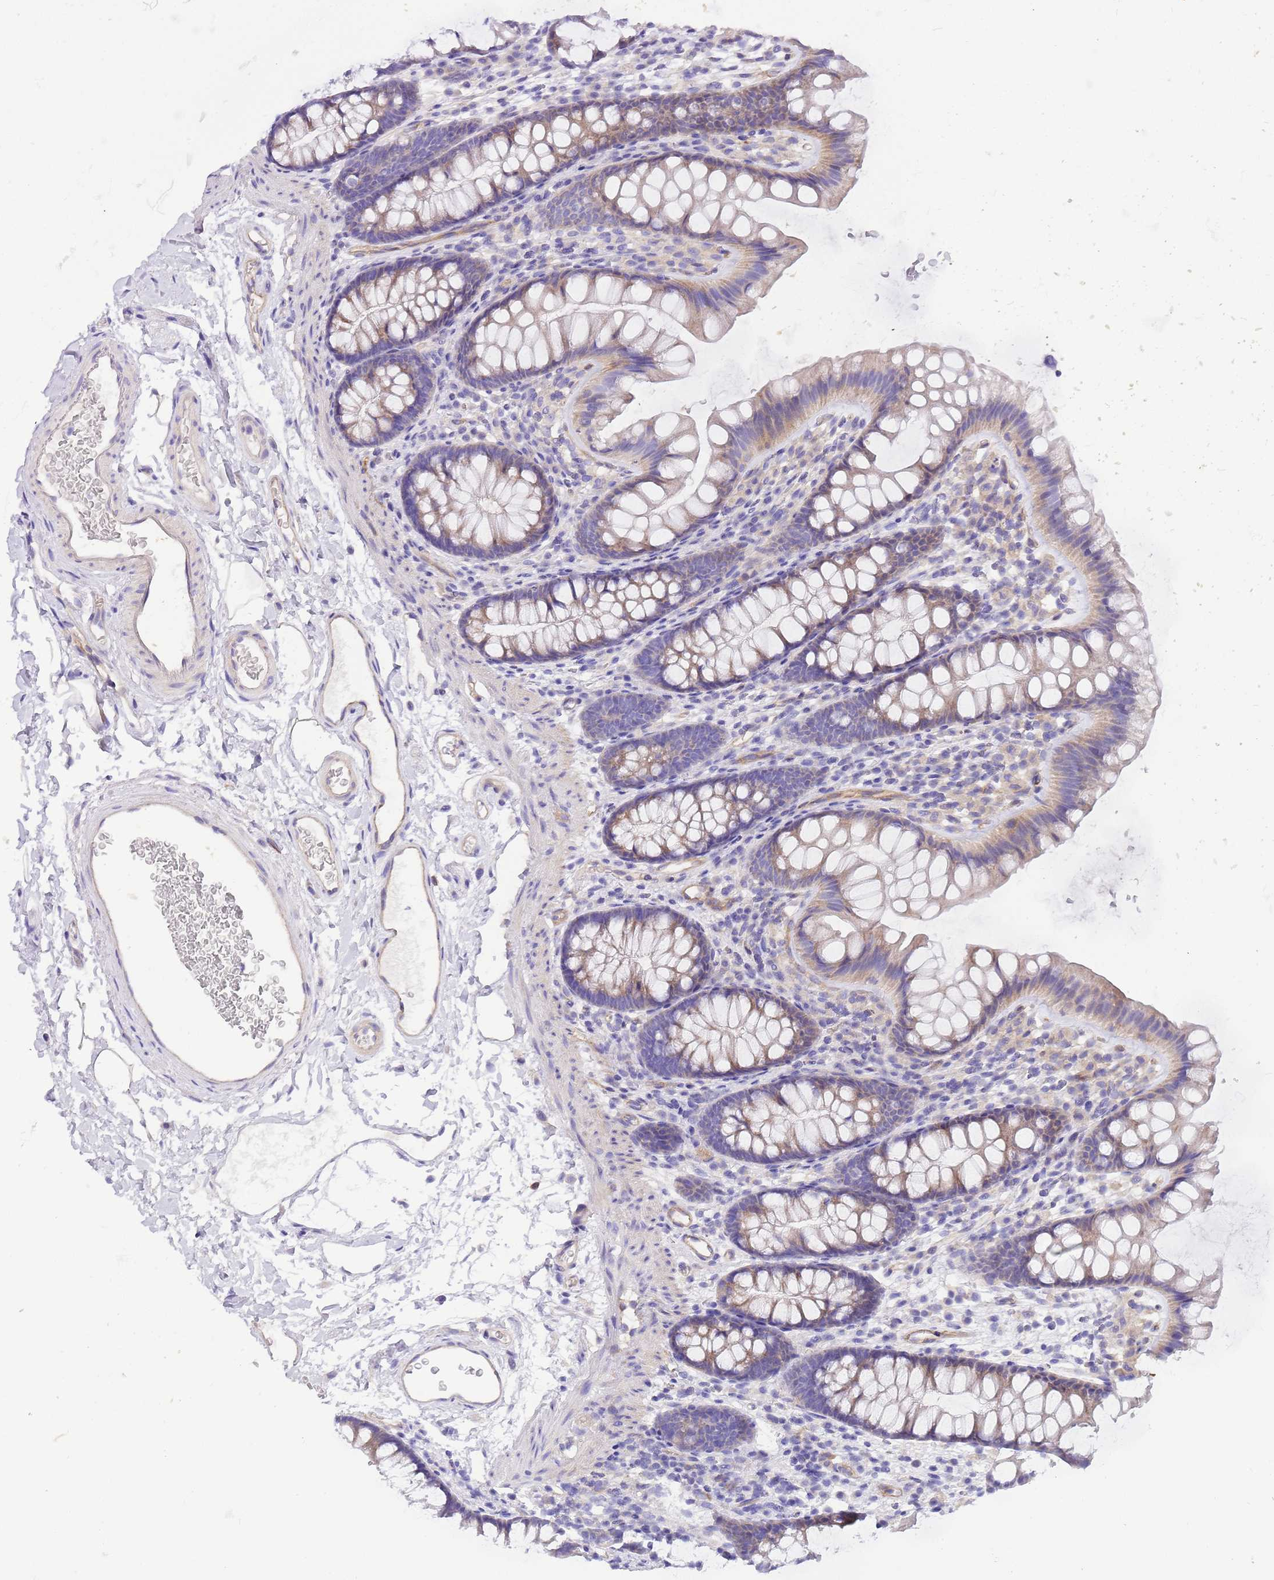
{"staining": {"intensity": "weak", "quantity": "<25%", "location": "cytoplasmic/membranous"}, "tissue": "colon", "cell_type": "Endothelial cells", "image_type": "normal", "snomed": [{"axis": "morphology", "description": "Normal tissue, NOS"}, {"axis": "topography", "description": "Colon"}], "caption": "DAB (3,3'-diaminobenzidine) immunohistochemical staining of normal human colon demonstrates no significant expression in endothelial cells.", "gene": "SERINC3", "patient": {"sex": "female", "age": 62}}